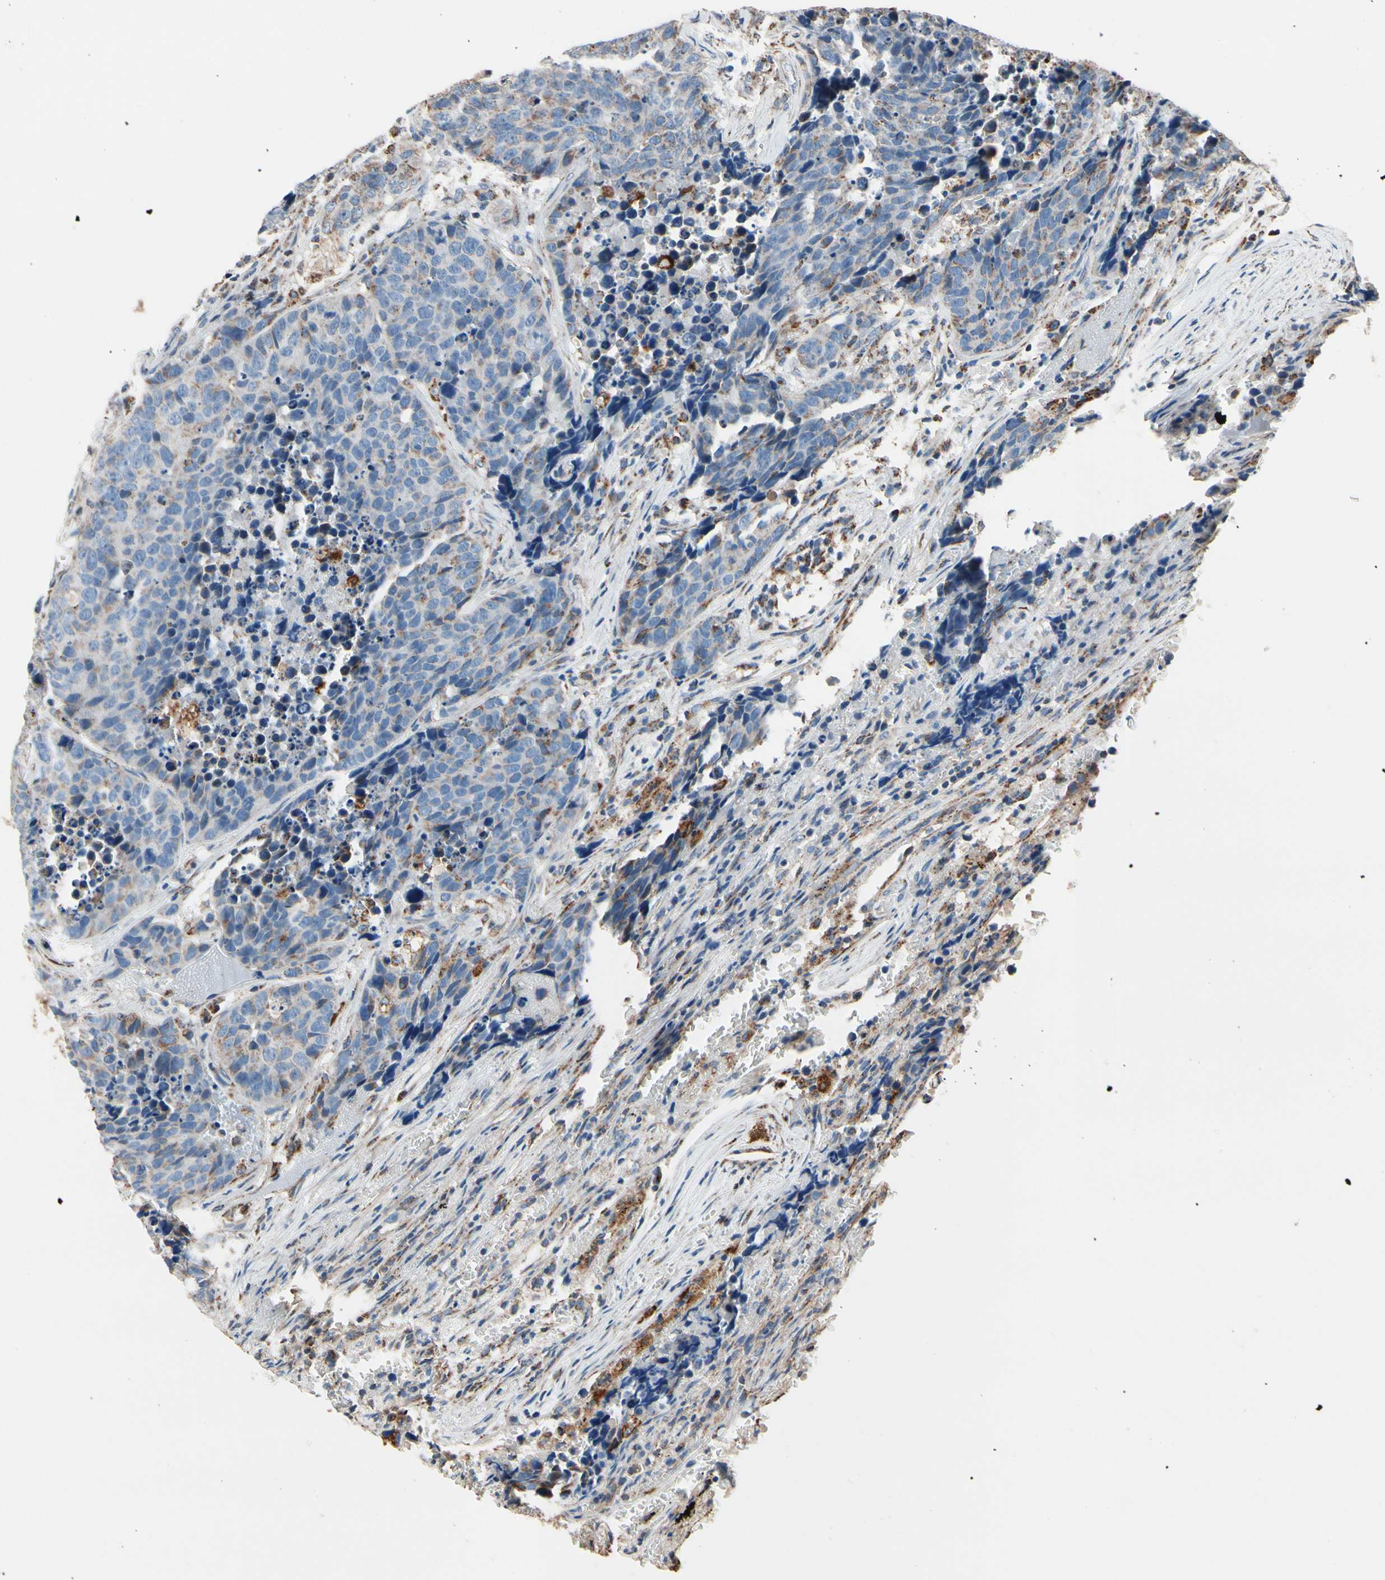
{"staining": {"intensity": "moderate", "quantity": "25%-75%", "location": "cytoplasmic/membranous"}, "tissue": "carcinoid", "cell_type": "Tumor cells", "image_type": "cancer", "snomed": [{"axis": "morphology", "description": "Carcinoid, malignant, NOS"}, {"axis": "topography", "description": "Lung"}], "caption": "A brown stain highlights moderate cytoplasmic/membranous staining of a protein in carcinoid (malignant) tumor cells.", "gene": "TMEM176A", "patient": {"sex": "male", "age": 60}}